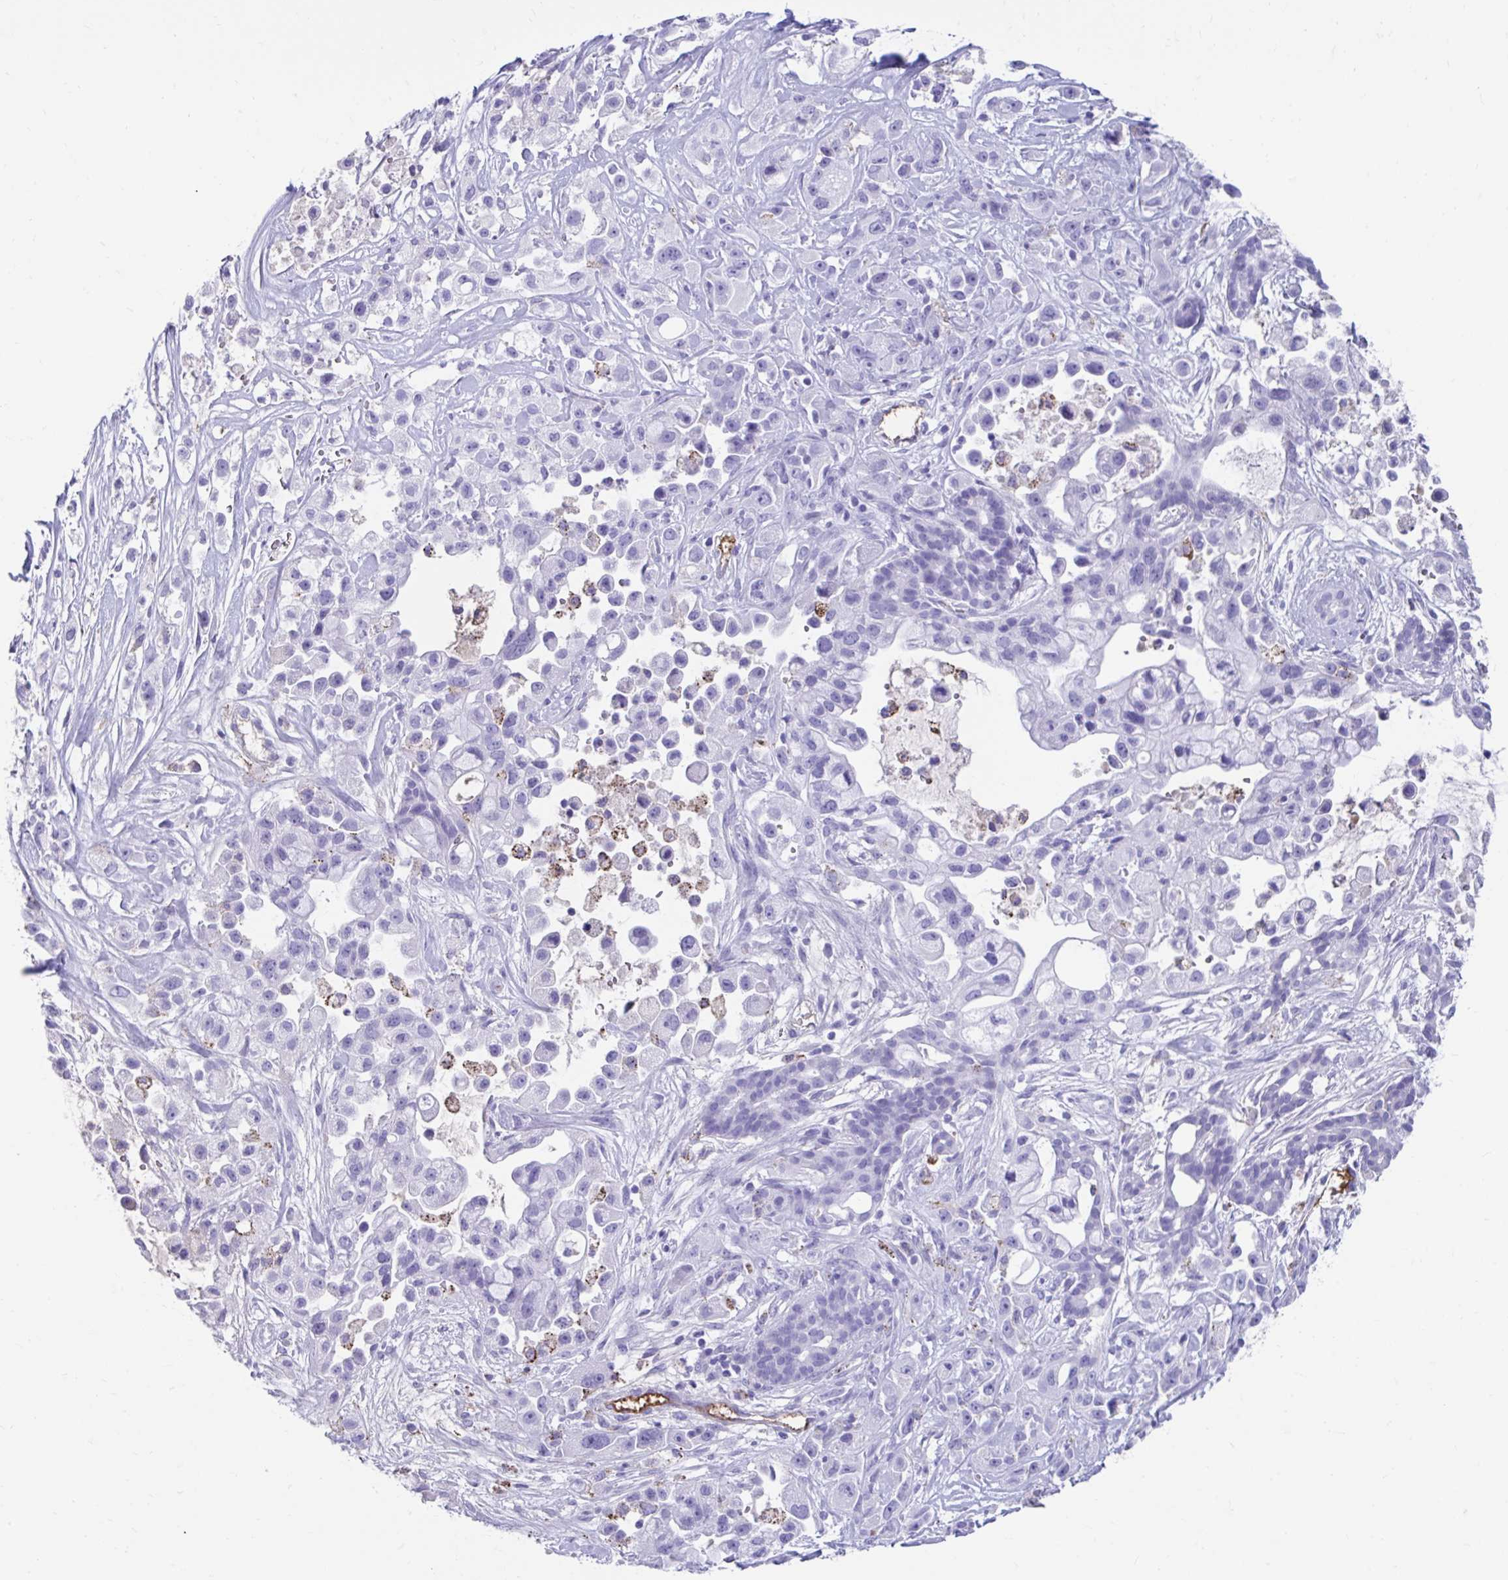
{"staining": {"intensity": "negative", "quantity": "none", "location": "none"}, "tissue": "pancreatic cancer", "cell_type": "Tumor cells", "image_type": "cancer", "snomed": [{"axis": "morphology", "description": "Adenocarcinoma, NOS"}, {"axis": "topography", "description": "Pancreas"}], "caption": "Human pancreatic cancer (adenocarcinoma) stained for a protein using immunohistochemistry (IHC) reveals no positivity in tumor cells.", "gene": "SMIM9", "patient": {"sex": "male", "age": 44}}